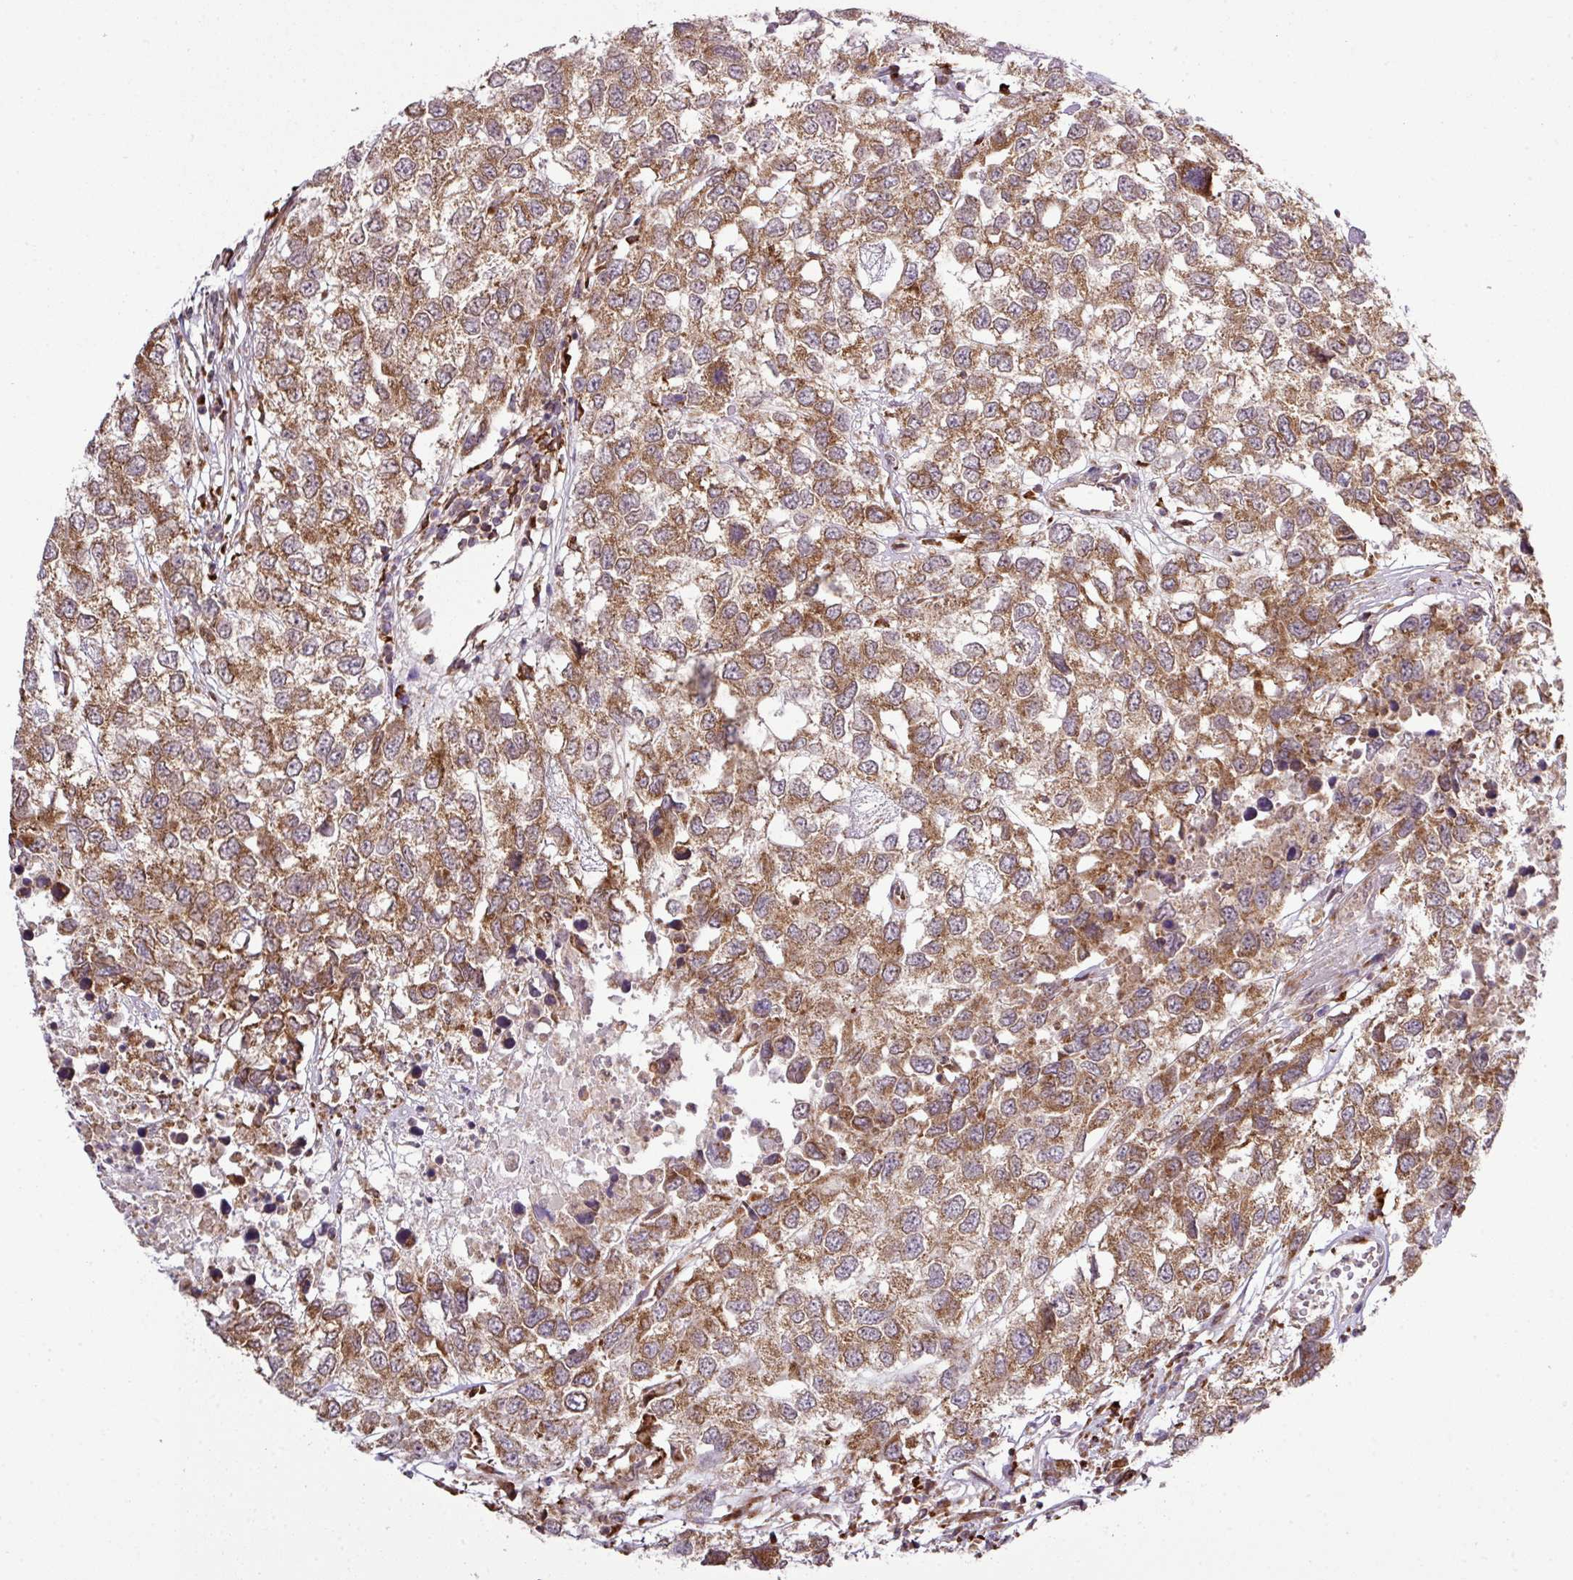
{"staining": {"intensity": "moderate", "quantity": ">75%", "location": "cytoplasmic/membranous"}, "tissue": "testis cancer", "cell_type": "Tumor cells", "image_type": "cancer", "snomed": [{"axis": "morphology", "description": "Carcinoma, Embryonal, NOS"}, {"axis": "topography", "description": "Testis"}], "caption": "A medium amount of moderate cytoplasmic/membranous positivity is identified in about >75% of tumor cells in testis cancer tissue.", "gene": "SMCO4", "patient": {"sex": "male", "age": 83}}